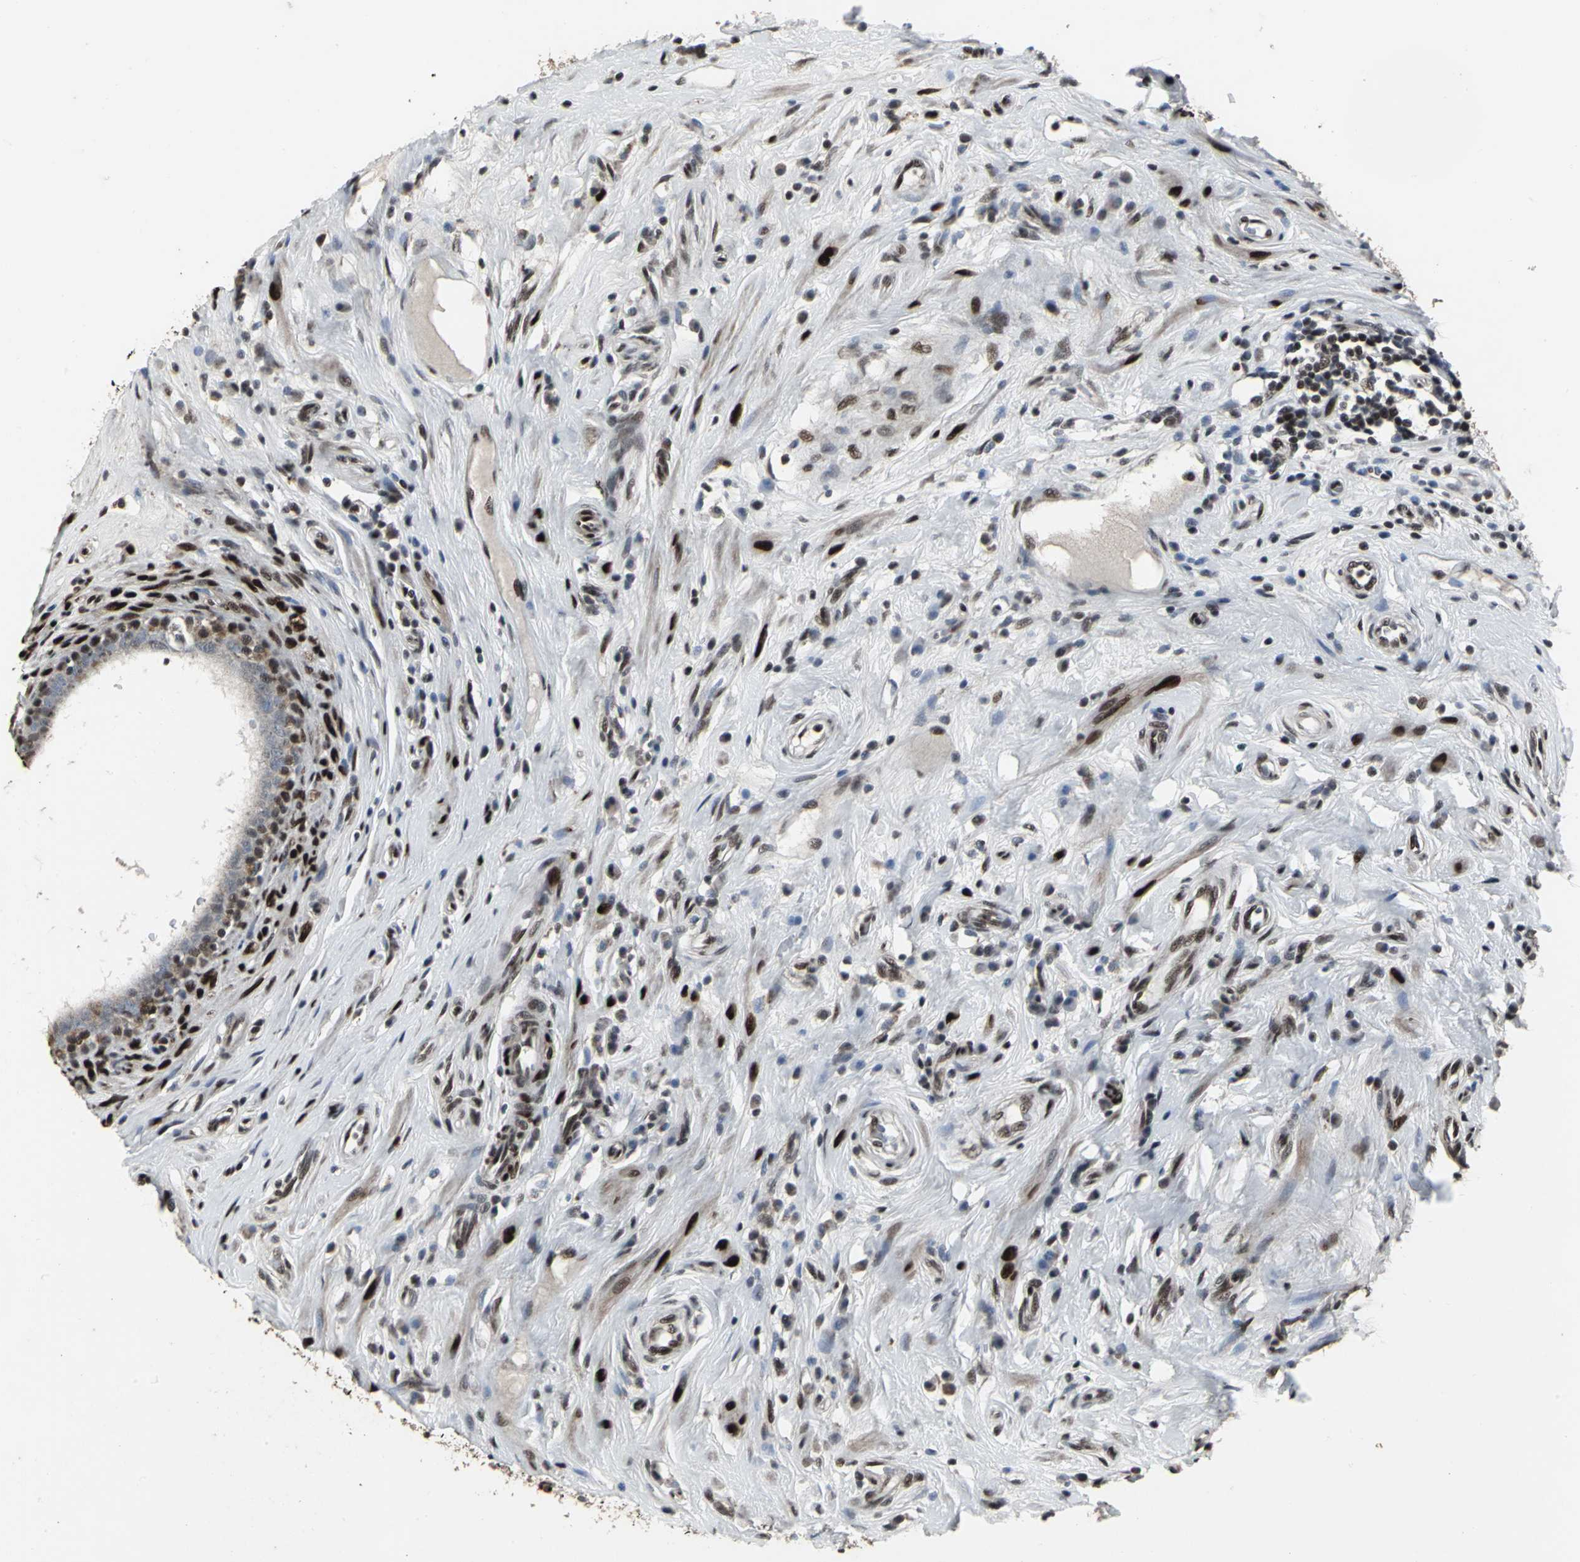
{"staining": {"intensity": "moderate", "quantity": "<25%", "location": "nuclear"}, "tissue": "epididymis", "cell_type": "Glandular cells", "image_type": "normal", "snomed": [{"axis": "morphology", "description": "Normal tissue, NOS"}, {"axis": "morphology", "description": "Inflammation, NOS"}, {"axis": "topography", "description": "Epididymis"}], "caption": "Immunohistochemistry histopathology image of unremarkable epididymis: human epididymis stained using immunohistochemistry (IHC) reveals low levels of moderate protein expression localized specifically in the nuclear of glandular cells, appearing as a nuclear brown color.", "gene": "SRF", "patient": {"sex": "male", "age": 84}}